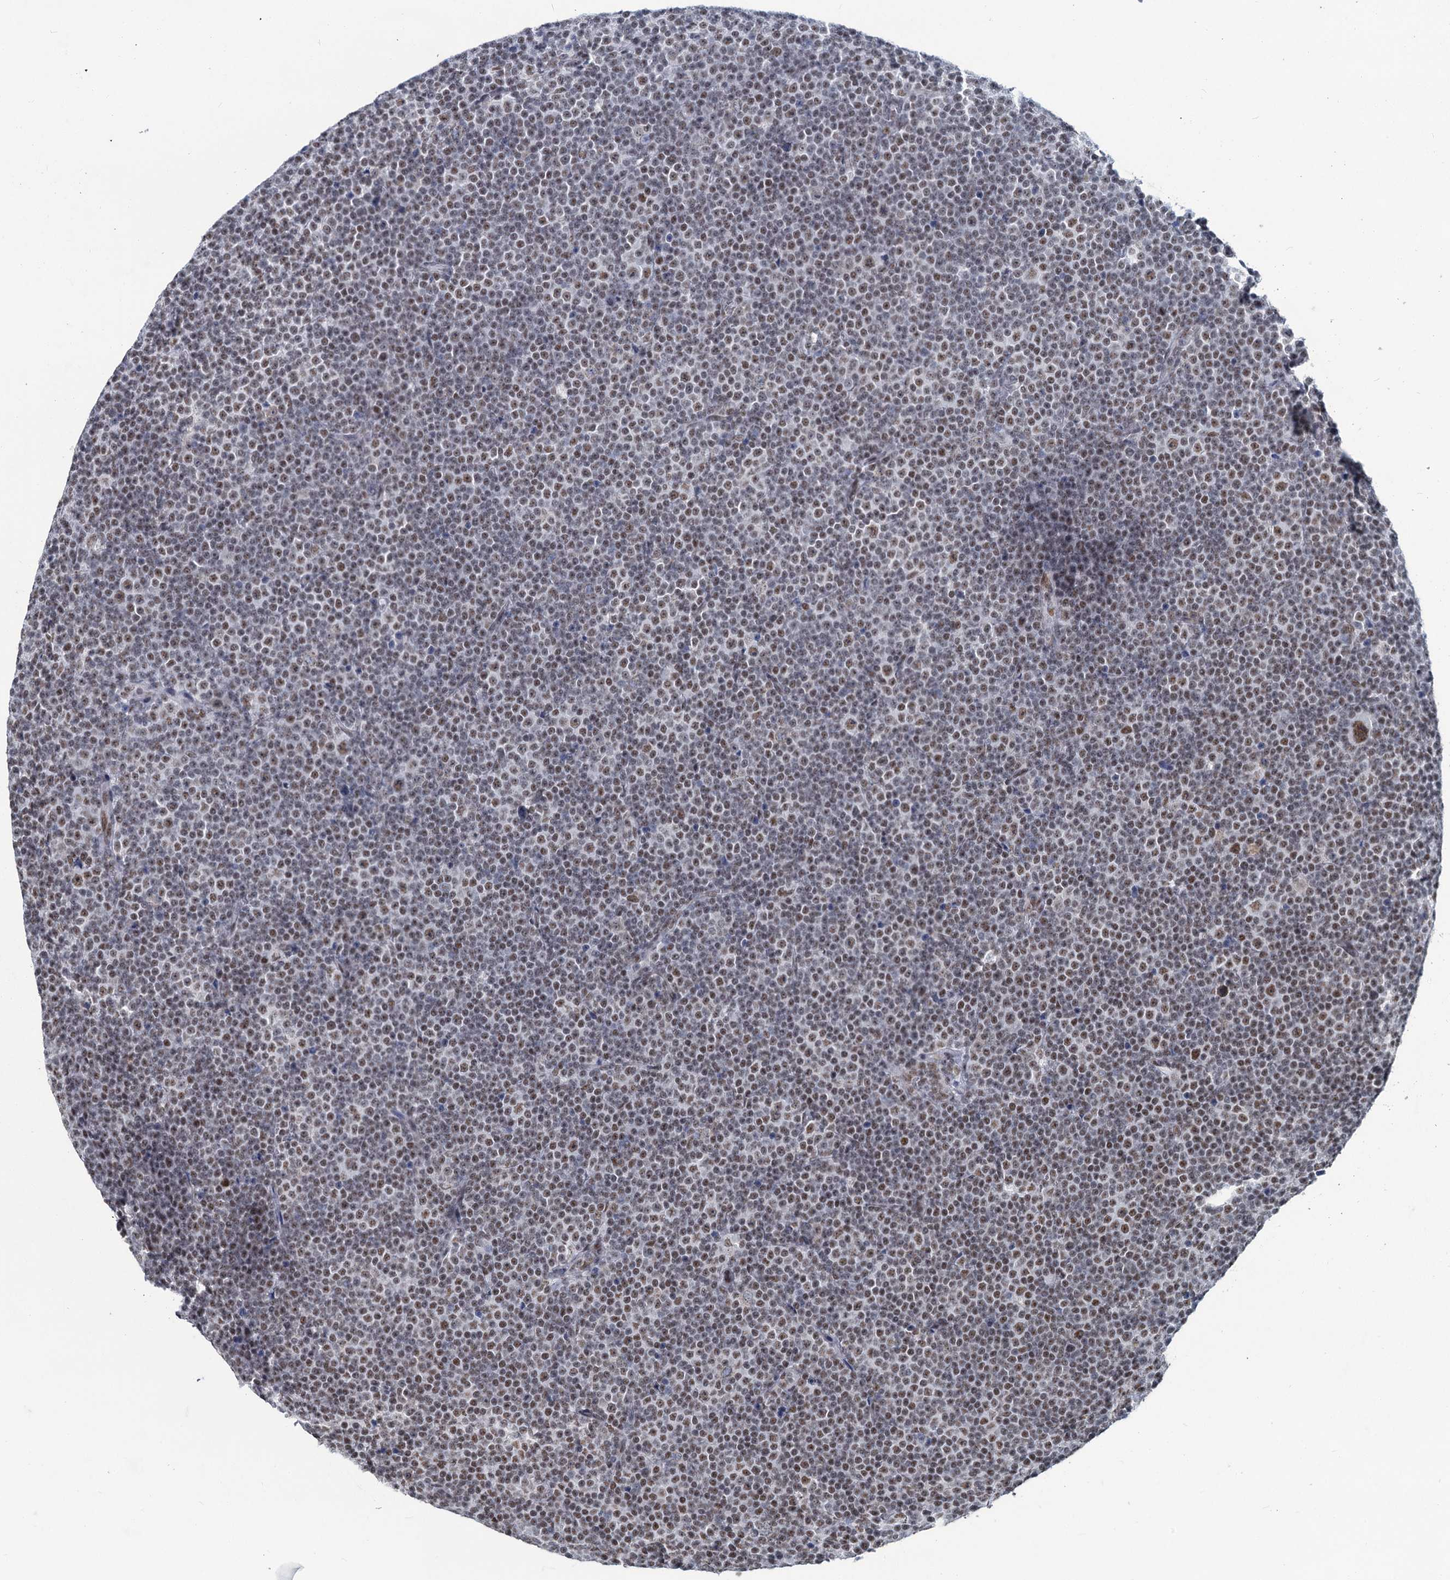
{"staining": {"intensity": "weak", "quantity": ">75%", "location": "nuclear"}, "tissue": "lymphoma", "cell_type": "Tumor cells", "image_type": "cancer", "snomed": [{"axis": "morphology", "description": "Malignant lymphoma, non-Hodgkin's type, Low grade"}, {"axis": "topography", "description": "Lymph node"}], "caption": "Malignant lymphoma, non-Hodgkin's type (low-grade) stained for a protein (brown) shows weak nuclear positive expression in approximately >75% of tumor cells.", "gene": "METTL14", "patient": {"sex": "female", "age": 67}}